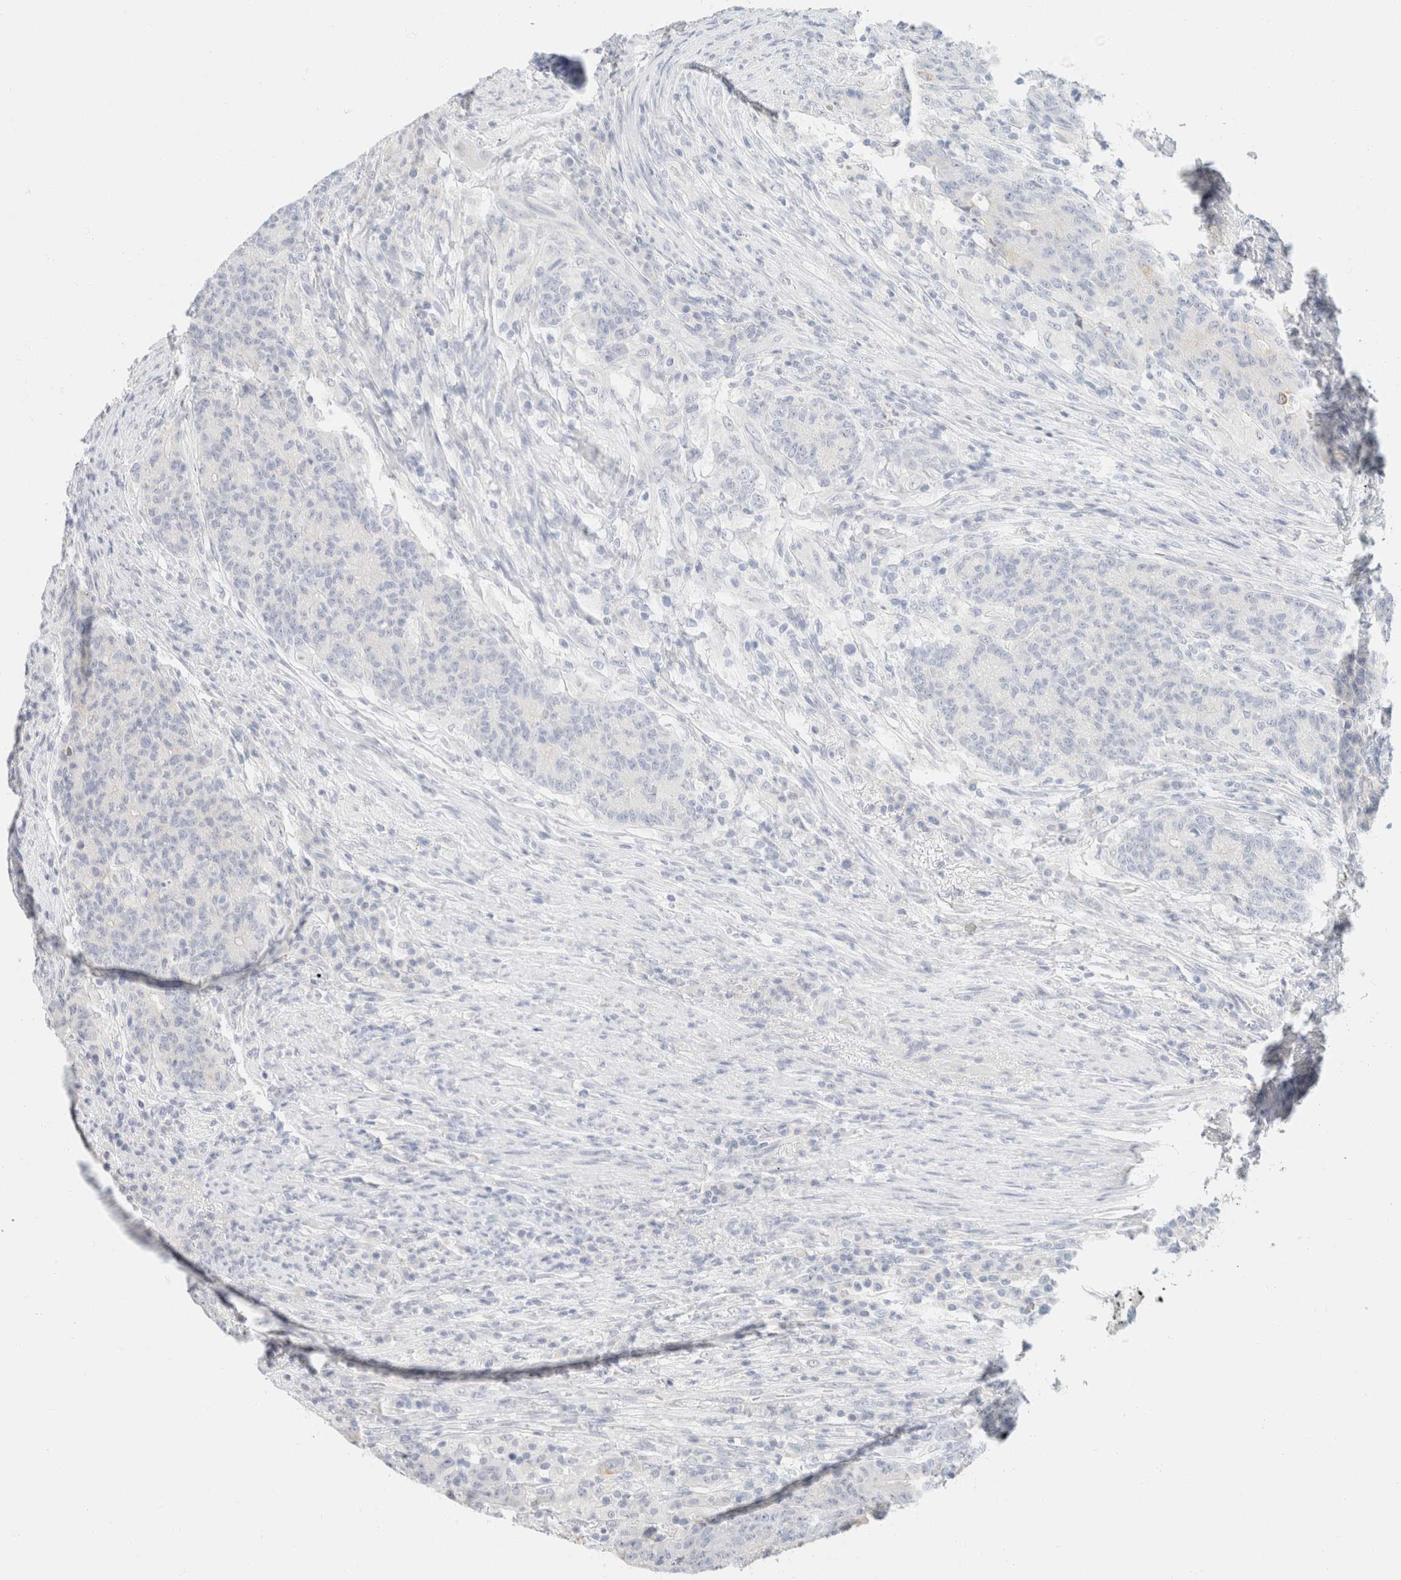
{"staining": {"intensity": "negative", "quantity": "none", "location": "none"}, "tissue": "colorectal cancer", "cell_type": "Tumor cells", "image_type": "cancer", "snomed": [{"axis": "morphology", "description": "Normal tissue, NOS"}, {"axis": "morphology", "description": "Adenocarcinoma, NOS"}, {"axis": "topography", "description": "Colon"}], "caption": "There is no significant expression in tumor cells of colorectal cancer.", "gene": "KRT20", "patient": {"sex": "female", "age": 75}}